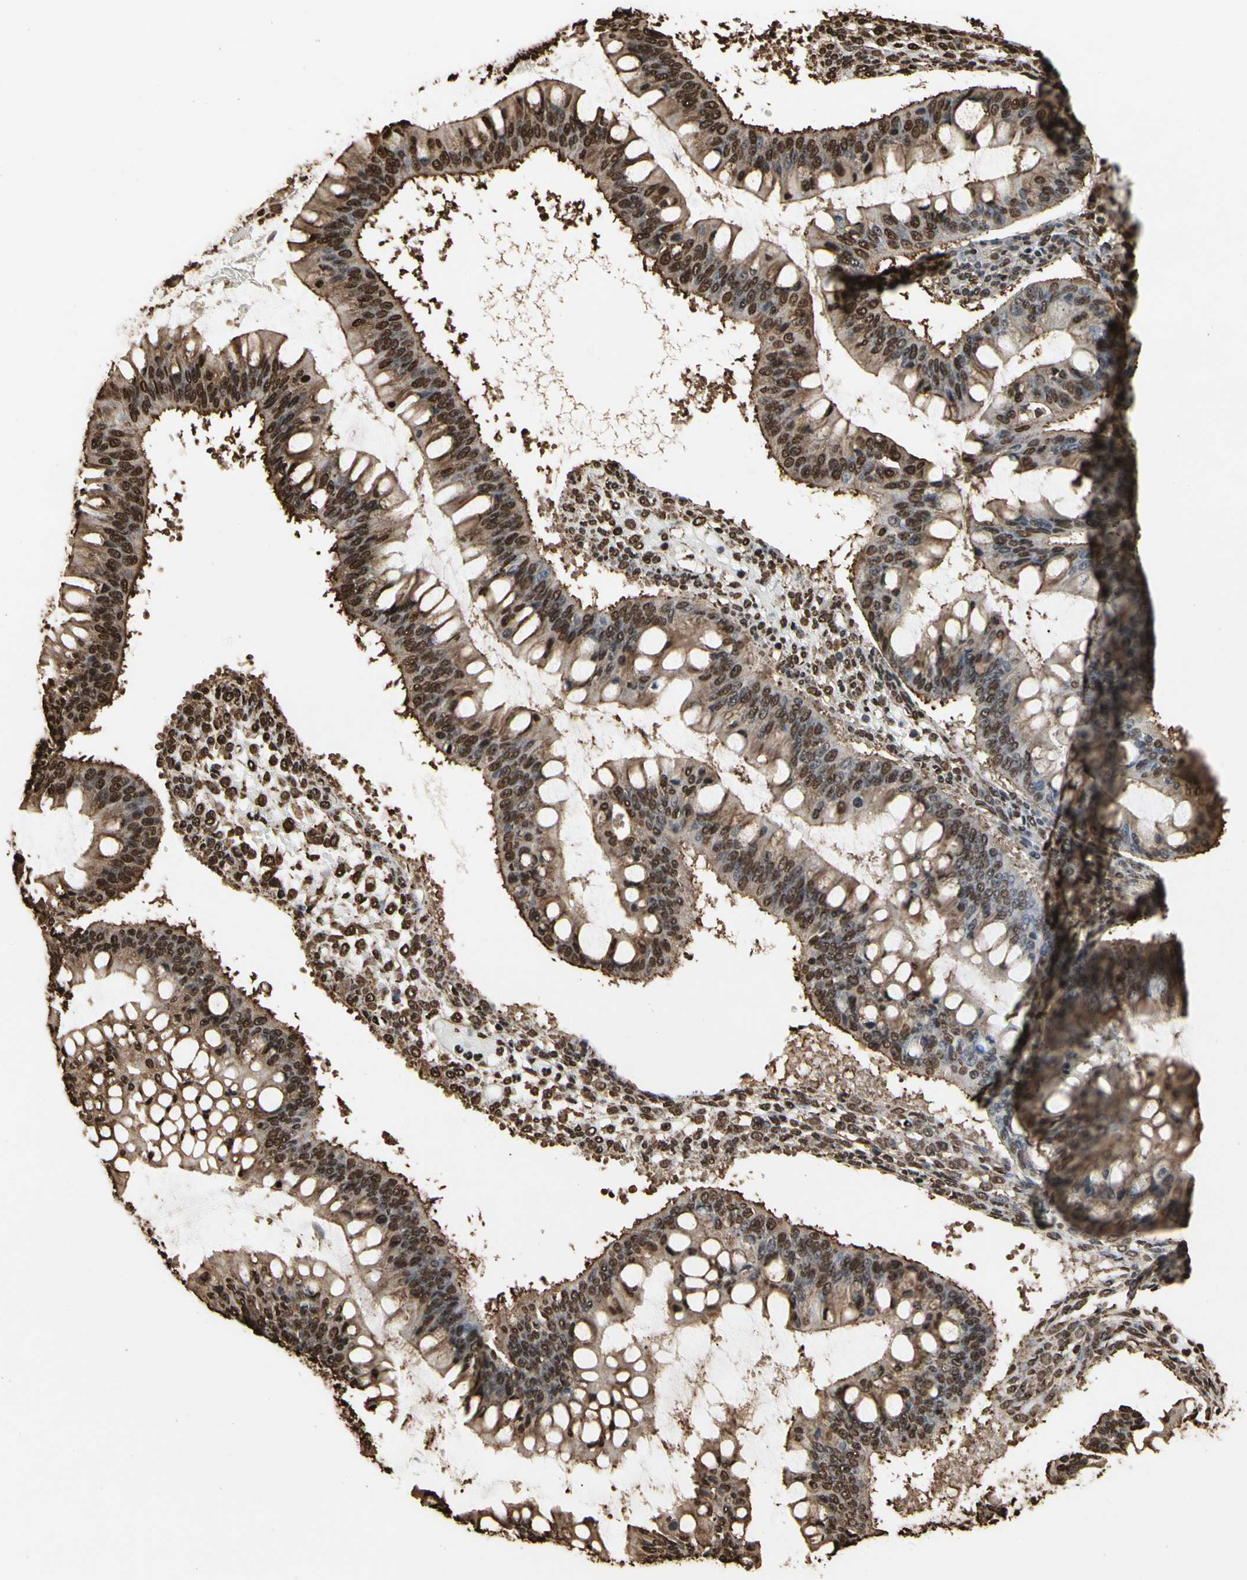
{"staining": {"intensity": "strong", "quantity": ">75%", "location": "cytoplasmic/membranous,nuclear"}, "tissue": "ovarian cancer", "cell_type": "Tumor cells", "image_type": "cancer", "snomed": [{"axis": "morphology", "description": "Cystadenocarcinoma, mucinous, NOS"}, {"axis": "topography", "description": "Ovary"}], "caption": "Ovarian cancer was stained to show a protein in brown. There is high levels of strong cytoplasmic/membranous and nuclear staining in about >75% of tumor cells. (DAB = brown stain, brightfield microscopy at high magnification).", "gene": "HNRNPK", "patient": {"sex": "female", "age": 73}}